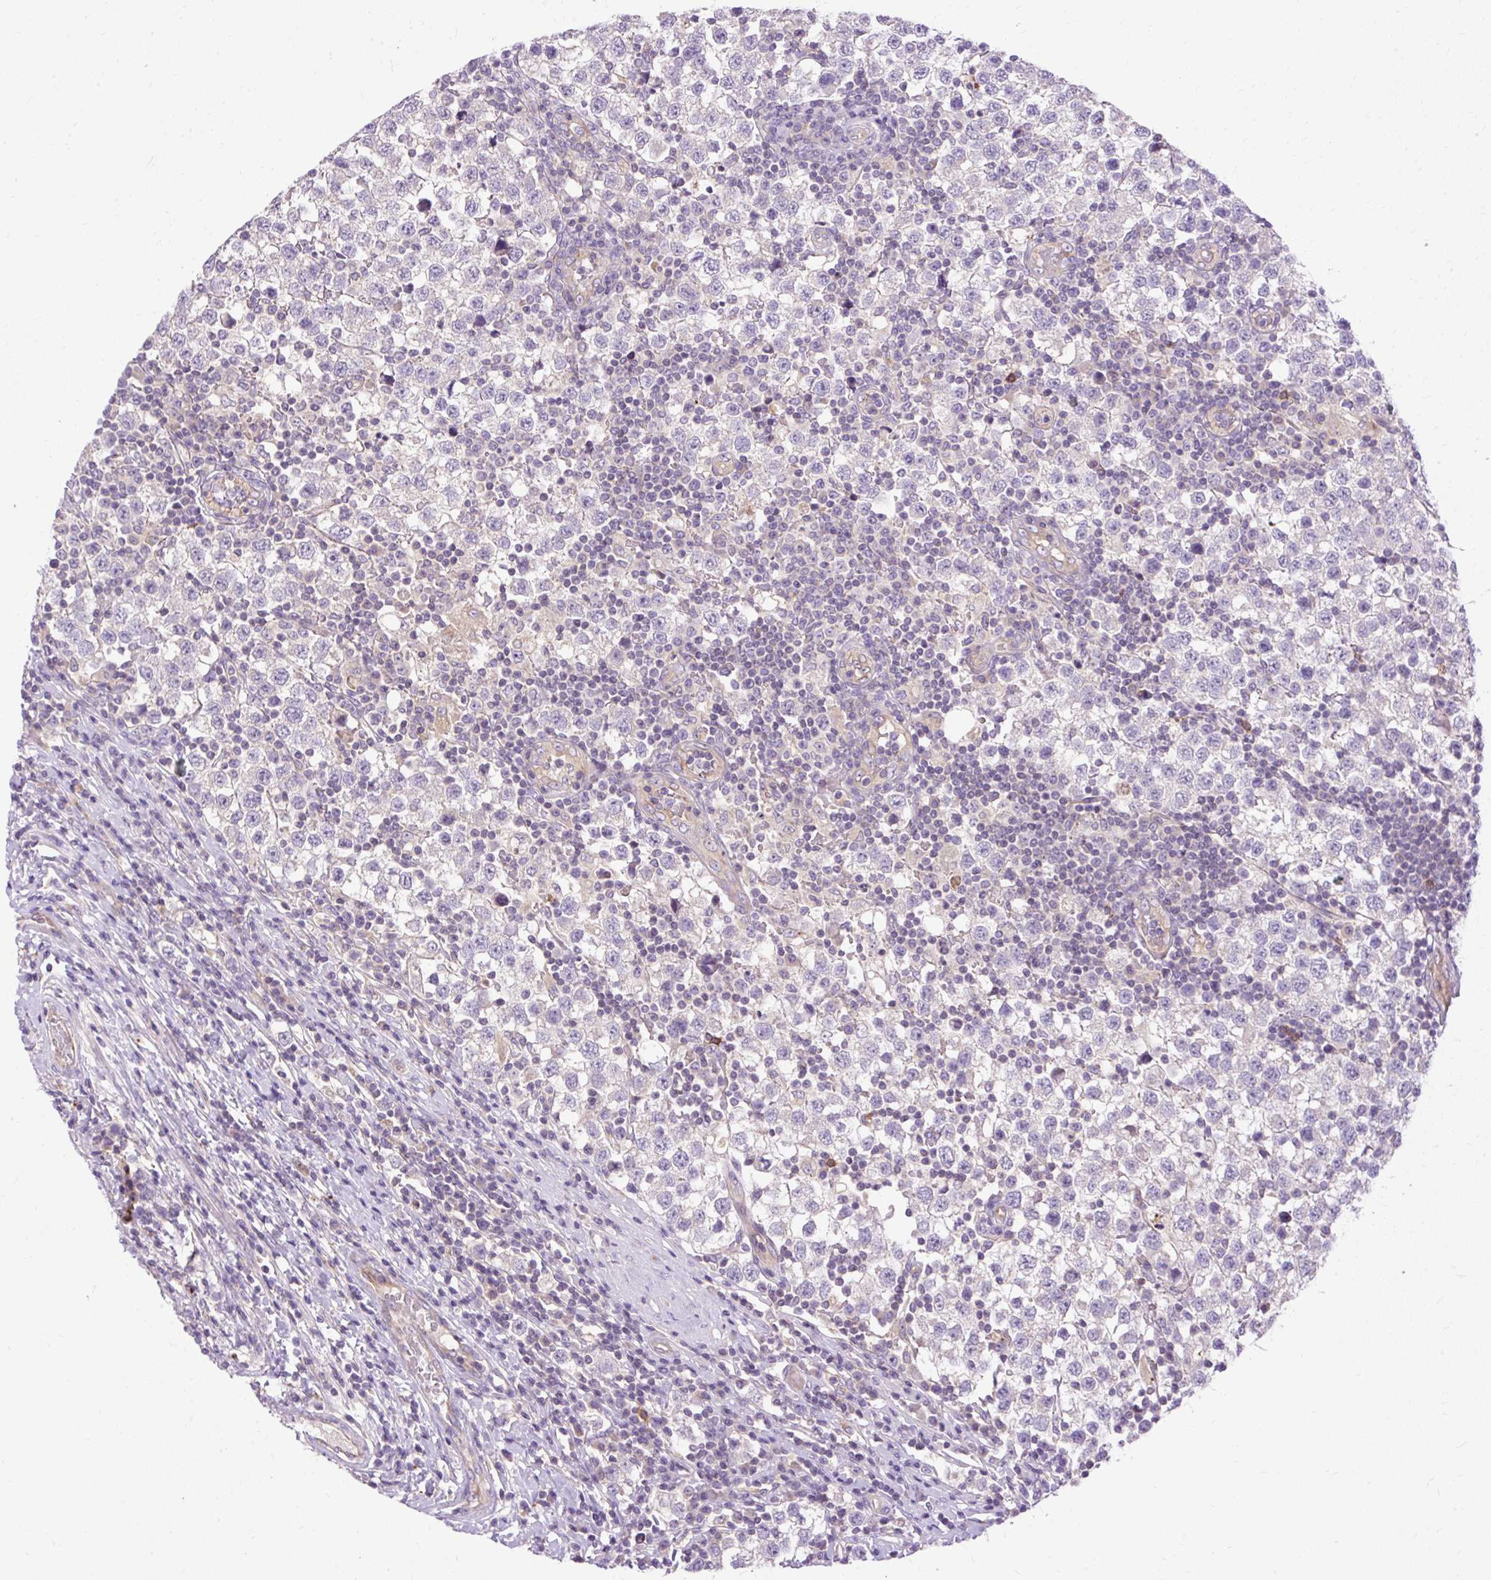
{"staining": {"intensity": "negative", "quantity": "none", "location": "none"}, "tissue": "testis cancer", "cell_type": "Tumor cells", "image_type": "cancer", "snomed": [{"axis": "morphology", "description": "Seminoma, NOS"}, {"axis": "topography", "description": "Testis"}], "caption": "IHC of testis cancer (seminoma) exhibits no positivity in tumor cells.", "gene": "HEXB", "patient": {"sex": "male", "age": 34}}